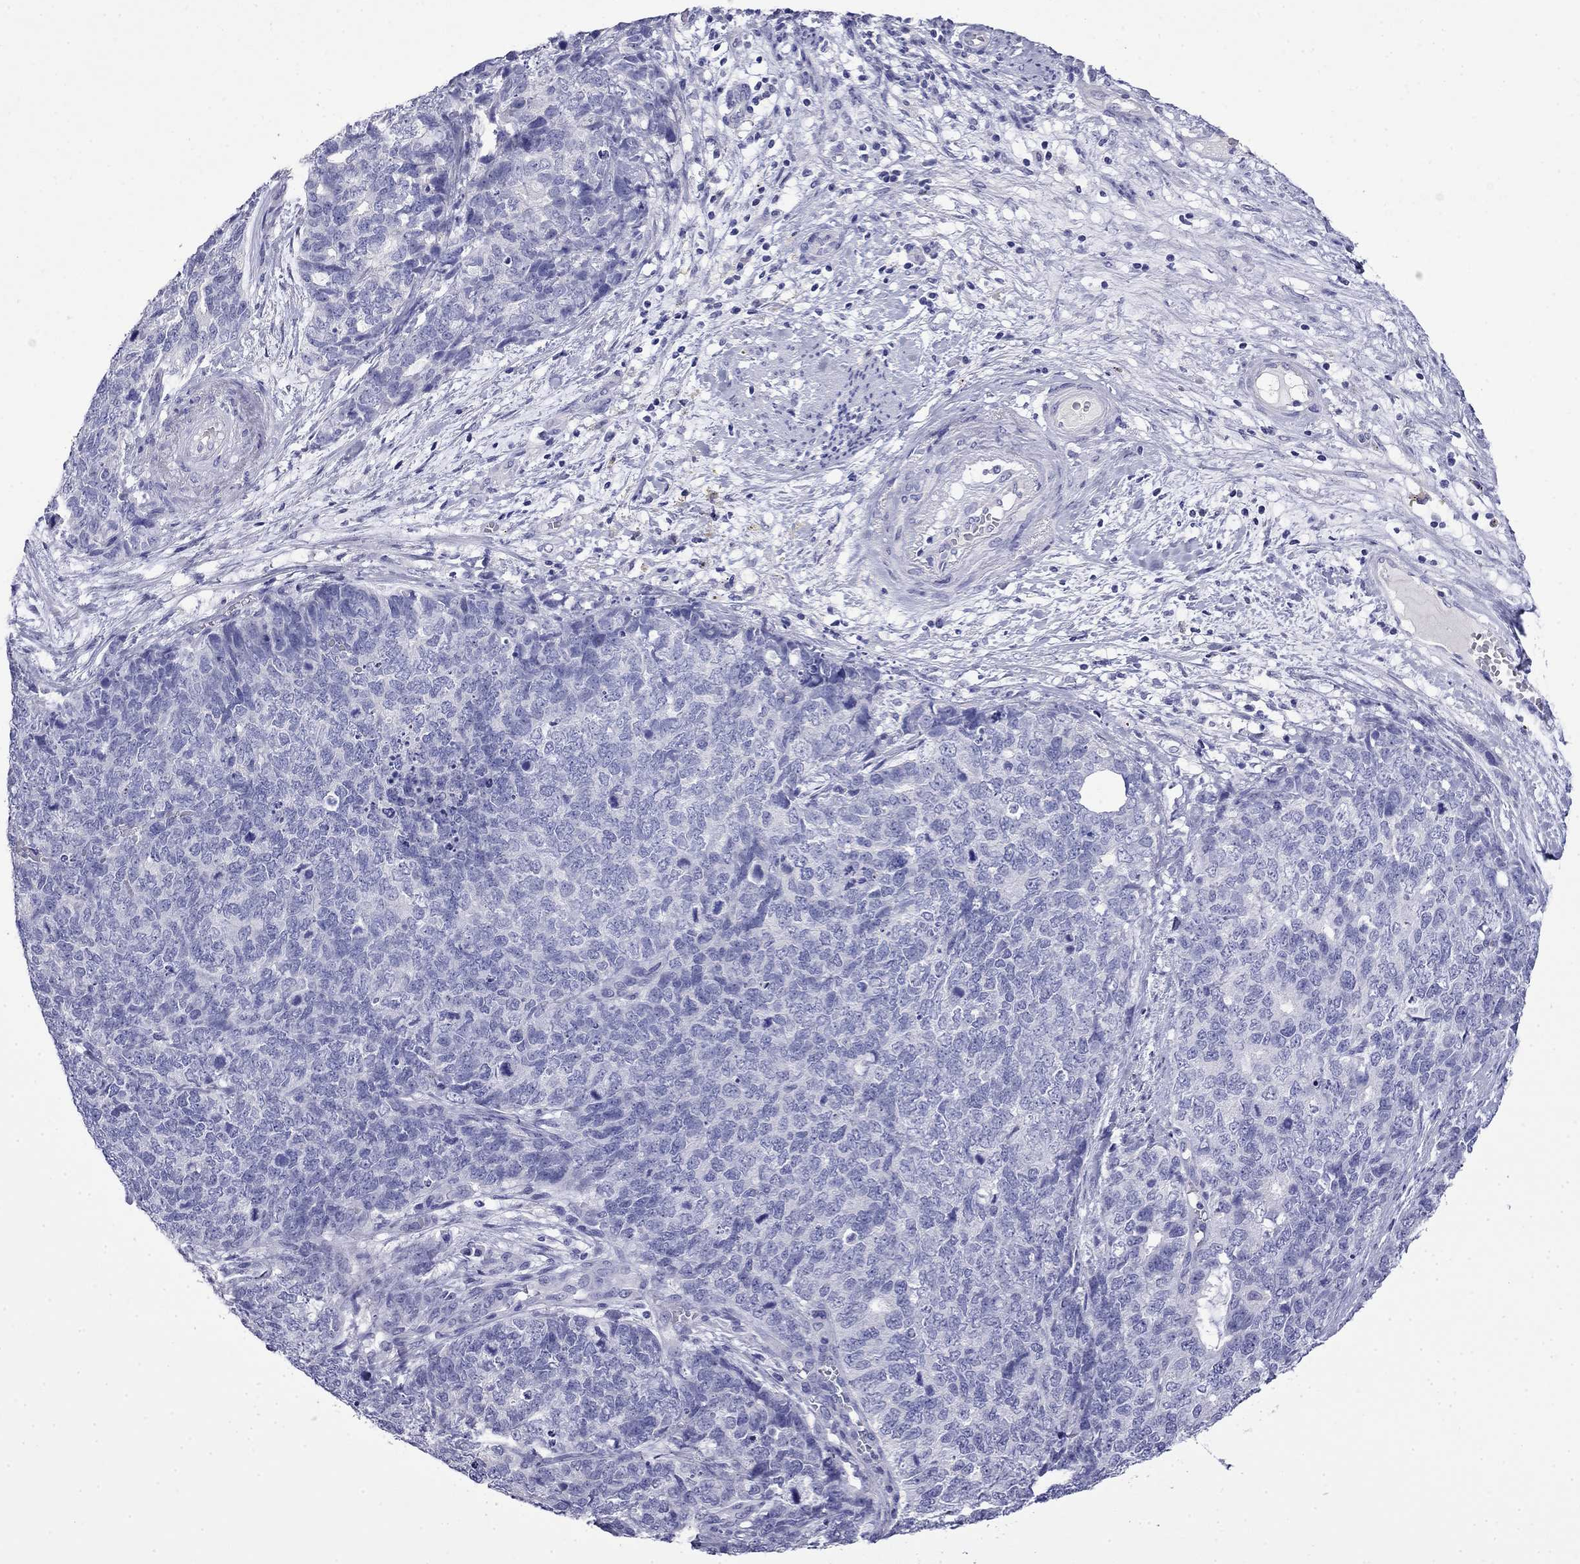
{"staining": {"intensity": "negative", "quantity": "none", "location": "none"}, "tissue": "cervical cancer", "cell_type": "Tumor cells", "image_type": "cancer", "snomed": [{"axis": "morphology", "description": "Squamous cell carcinoma, NOS"}, {"axis": "topography", "description": "Cervix"}], "caption": "Tumor cells show no significant staining in cervical squamous cell carcinoma.", "gene": "MYO15A", "patient": {"sex": "female", "age": 63}}